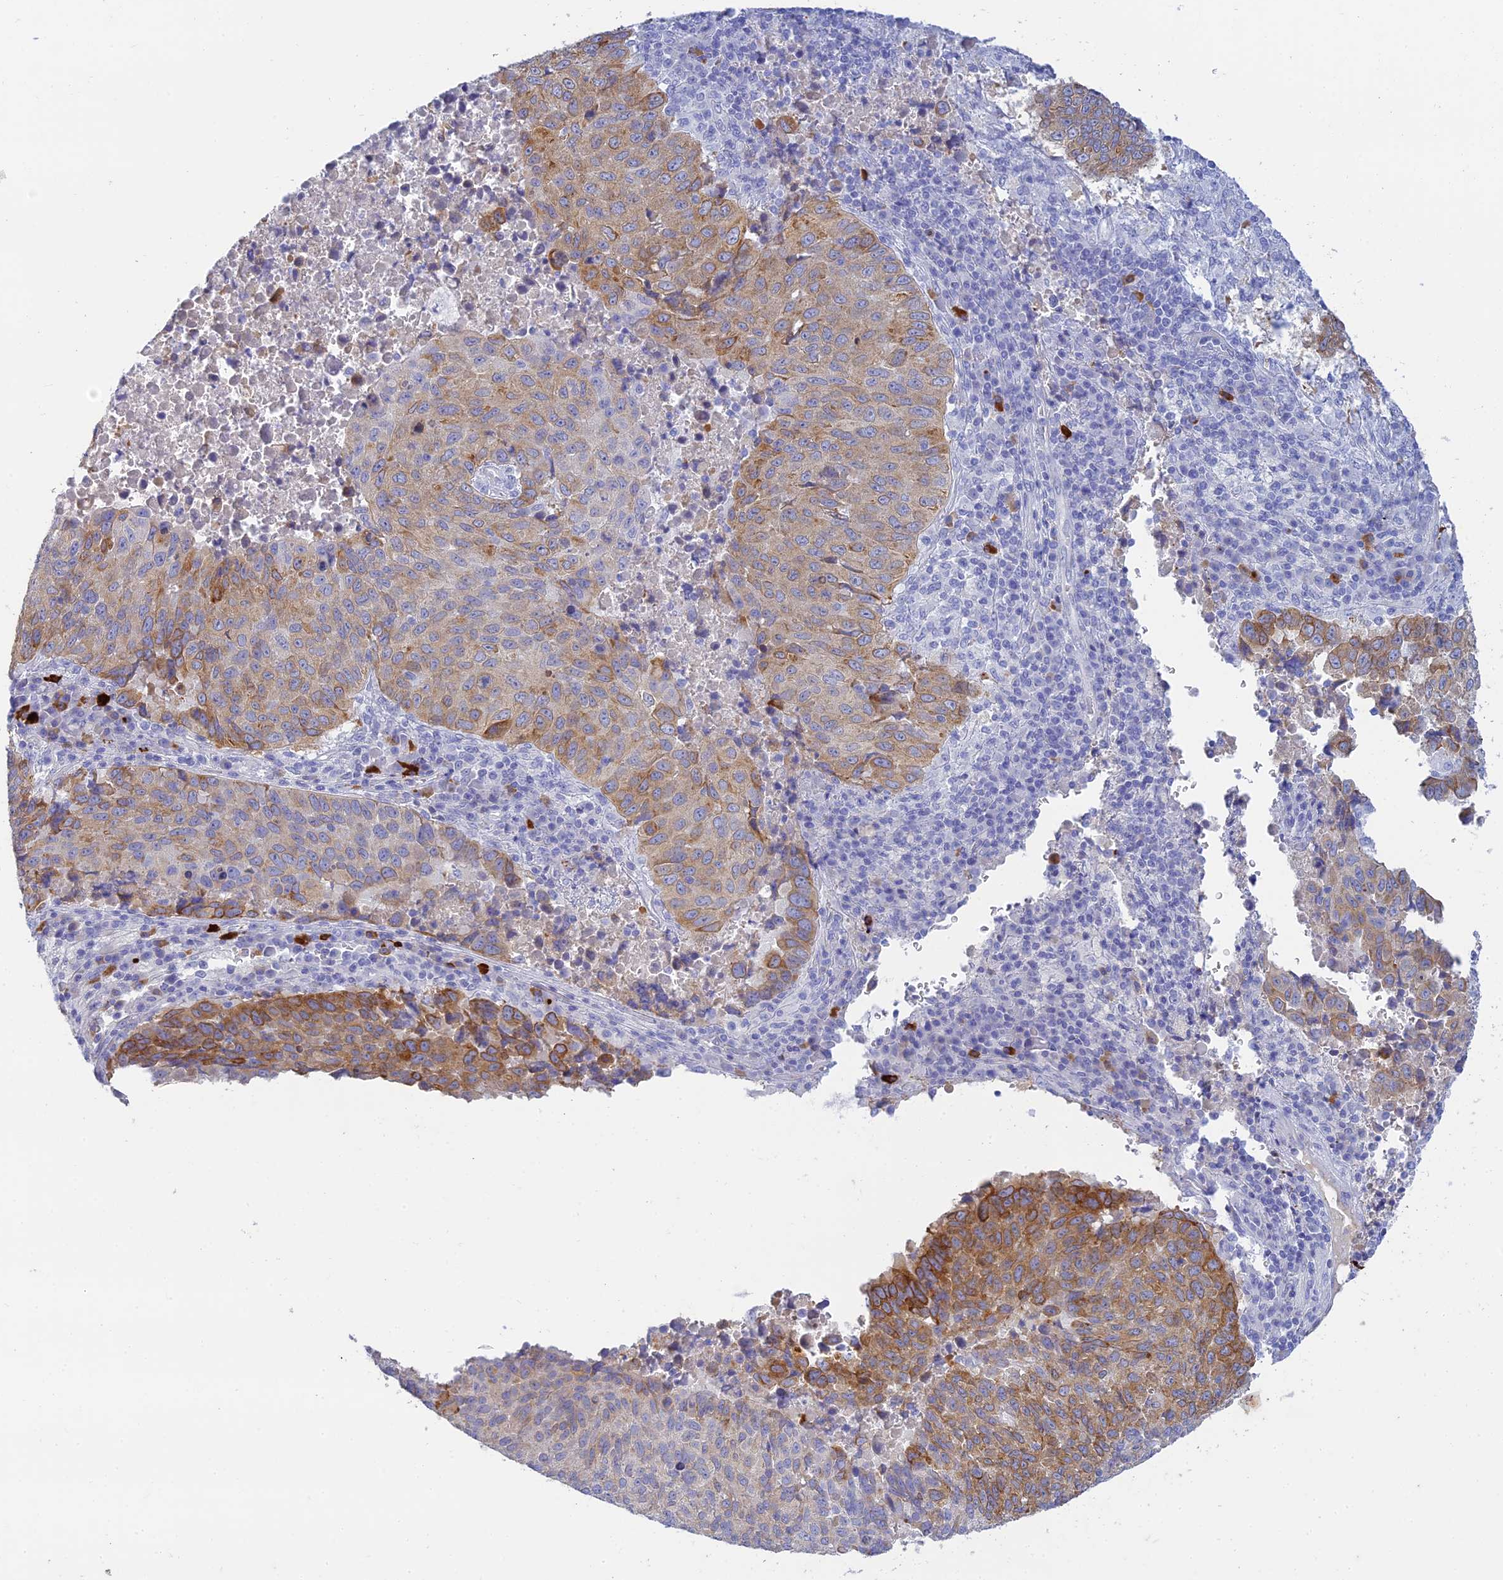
{"staining": {"intensity": "strong", "quantity": "<25%", "location": "cytoplasmic/membranous"}, "tissue": "lung cancer", "cell_type": "Tumor cells", "image_type": "cancer", "snomed": [{"axis": "morphology", "description": "Squamous cell carcinoma, NOS"}, {"axis": "topography", "description": "Lung"}], "caption": "DAB immunohistochemical staining of lung cancer (squamous cell carcinoma) shows strong cytoplasmic/membranous protein positivity in approximately <25% of tumor cells. (DAB IHC with brightfield microscopy, high magnification).", "gene": "CEP152", "patient": {"sex": "male", "age": 73}}